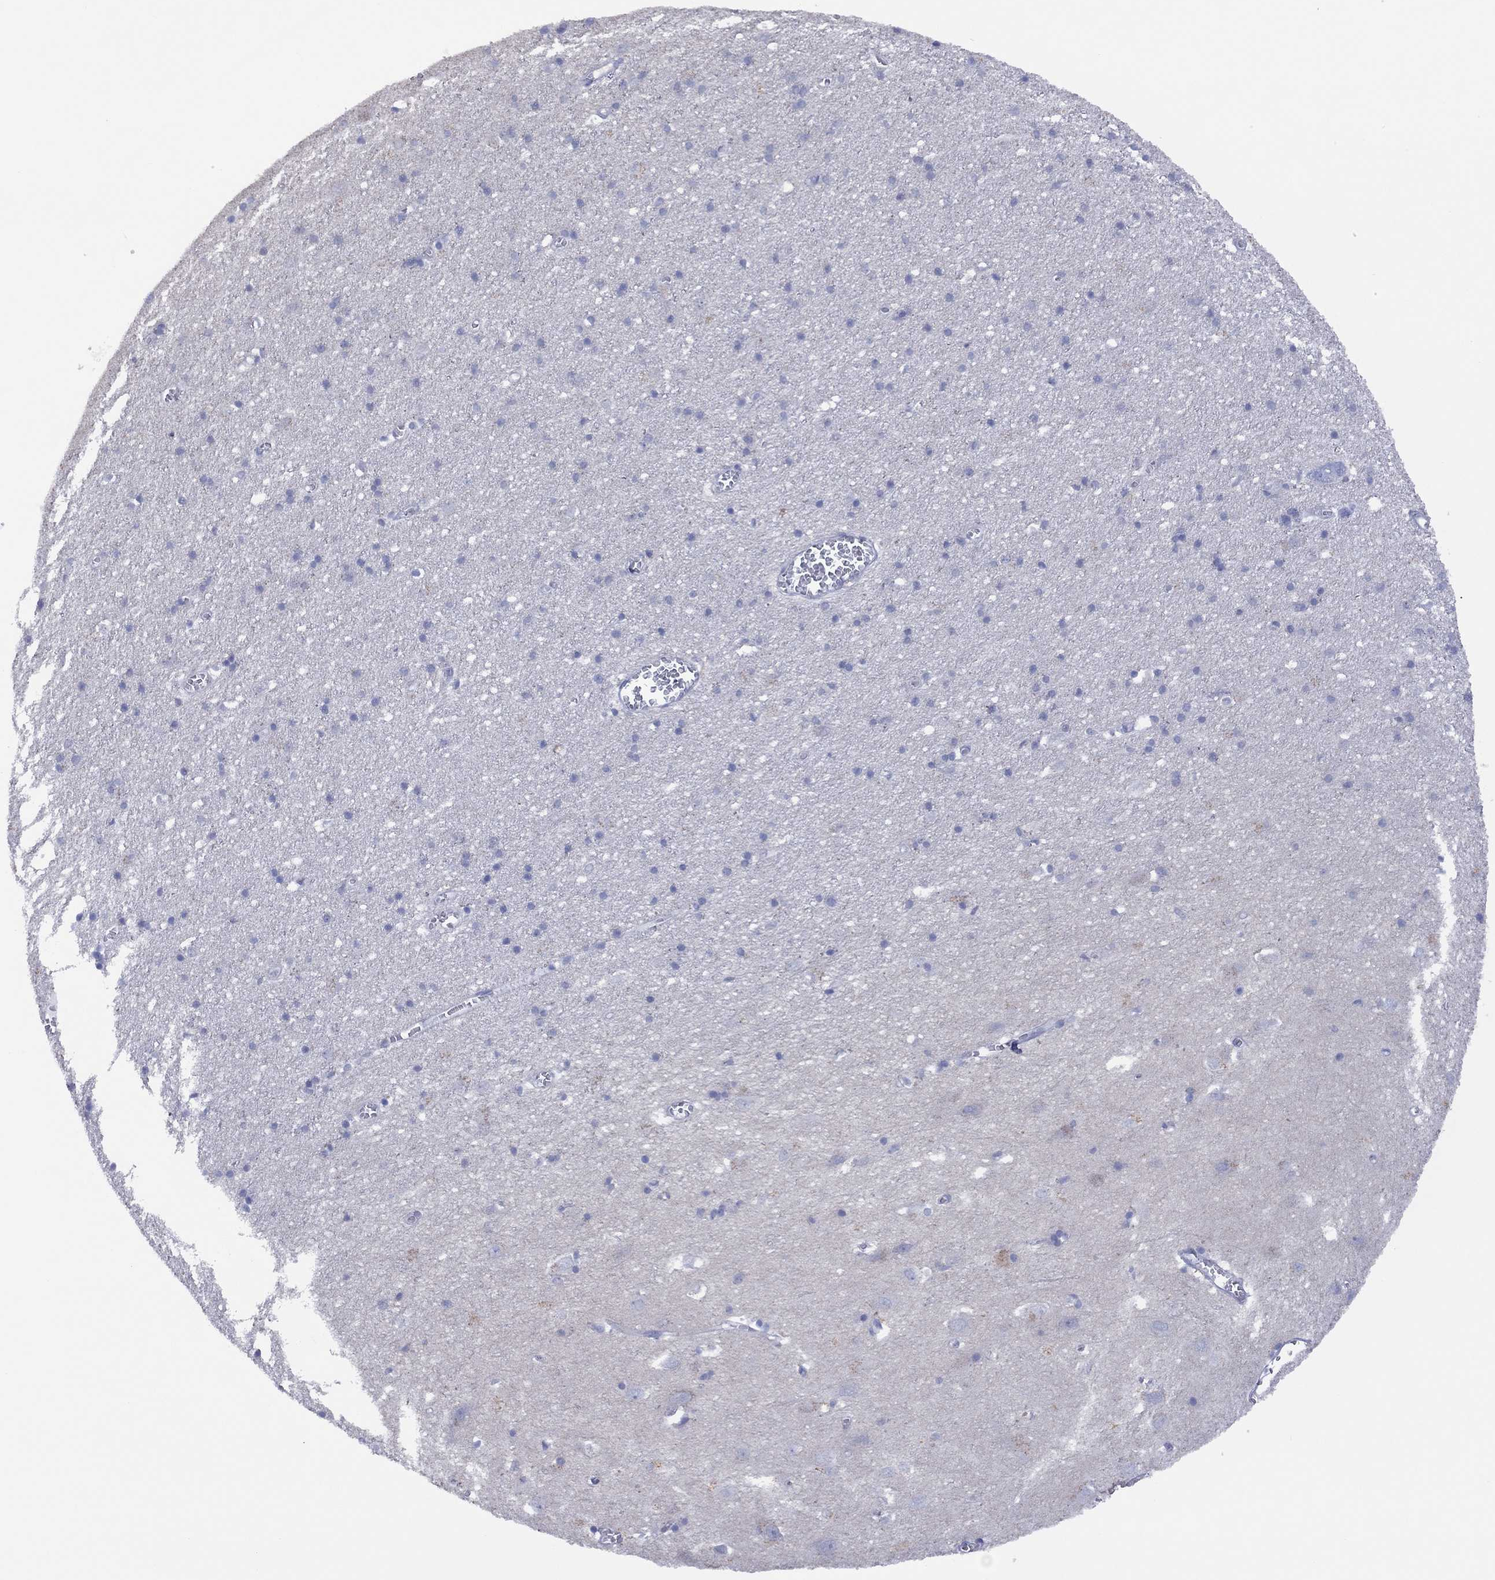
{"staining": {"intensity": "negative", "quantity": "none", "location": "none"}, "tissue": "cerebral cortex", "cell_type": "Endothelial cells", "image_type": "normal", "snomed": [{"axis": "morphology", "description": "Normal tissue, NOS"}, {"axis": "topography", "description": "Cerebral cortex"}], "caption": "Normal cerebral cortex was stained to show a protein in brown. There is no significant staining in endothelial cells.", "gene": "CYP2B6", "patient": {"sex": "male", "age": 70}}